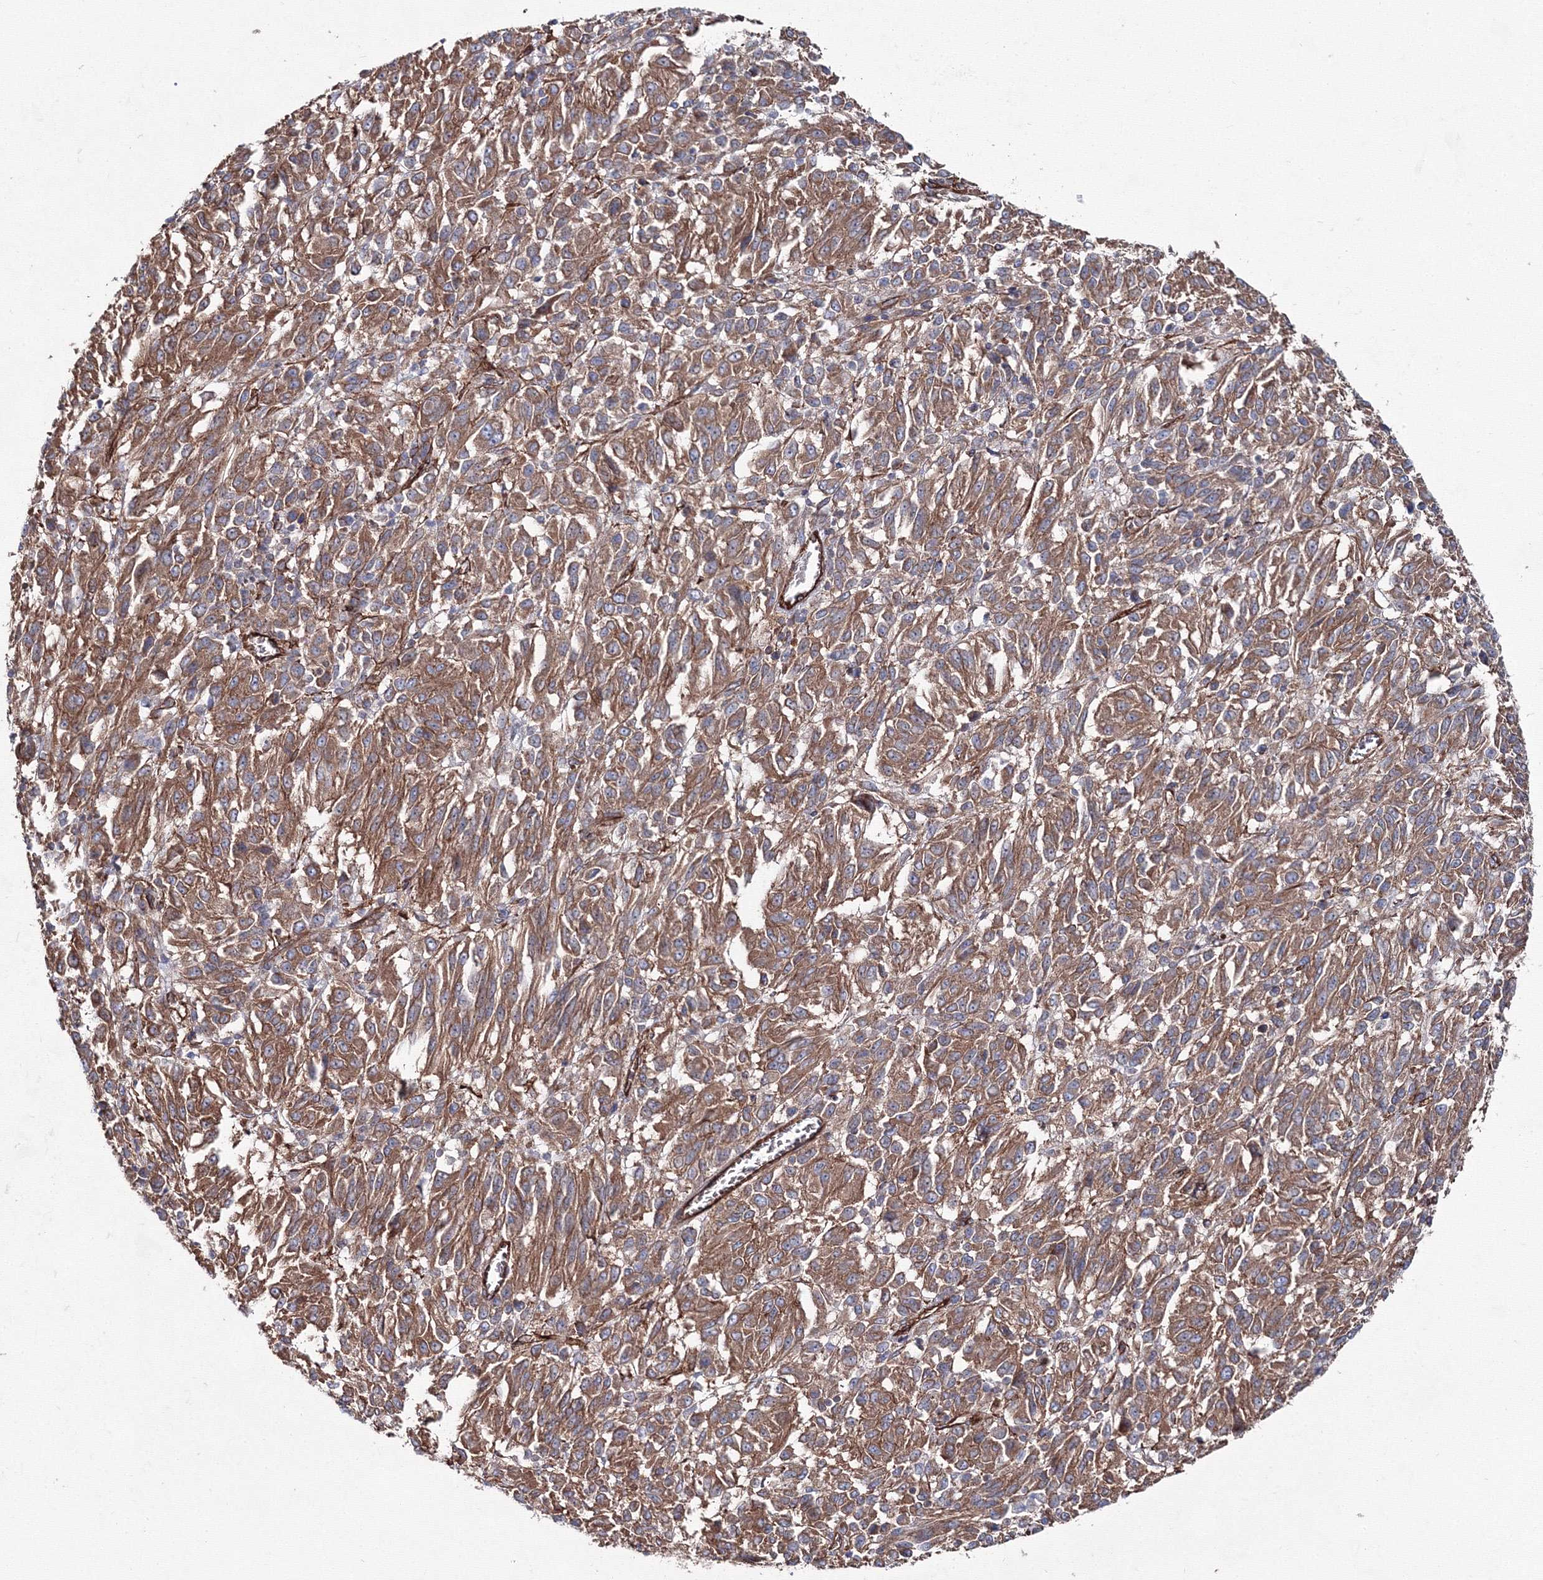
{"staining": {"intensity": "moderate", "quantity": ">75%", "location": "cytoplasmic/membranous"}, "tissue": "melanoma", "cell_type": "Tumor cells", "image_type": "cancer", "snomed": [{"axis": "morphology", "description": "Malignant melanoma, Metastatic site"}, {"axis": "topography", "description": "Lung"}], "caption": "Immunohistochemistry (IHC) of human melanoma exhibits medium levels of moderate cytoplasmic/membranous staining in about >75% of tumor cells. (DAB = brown stain, brightfield microscopy at high magnification).", "gene": "ANKRD37", "patient": {"sex": "male", "age": 64}}